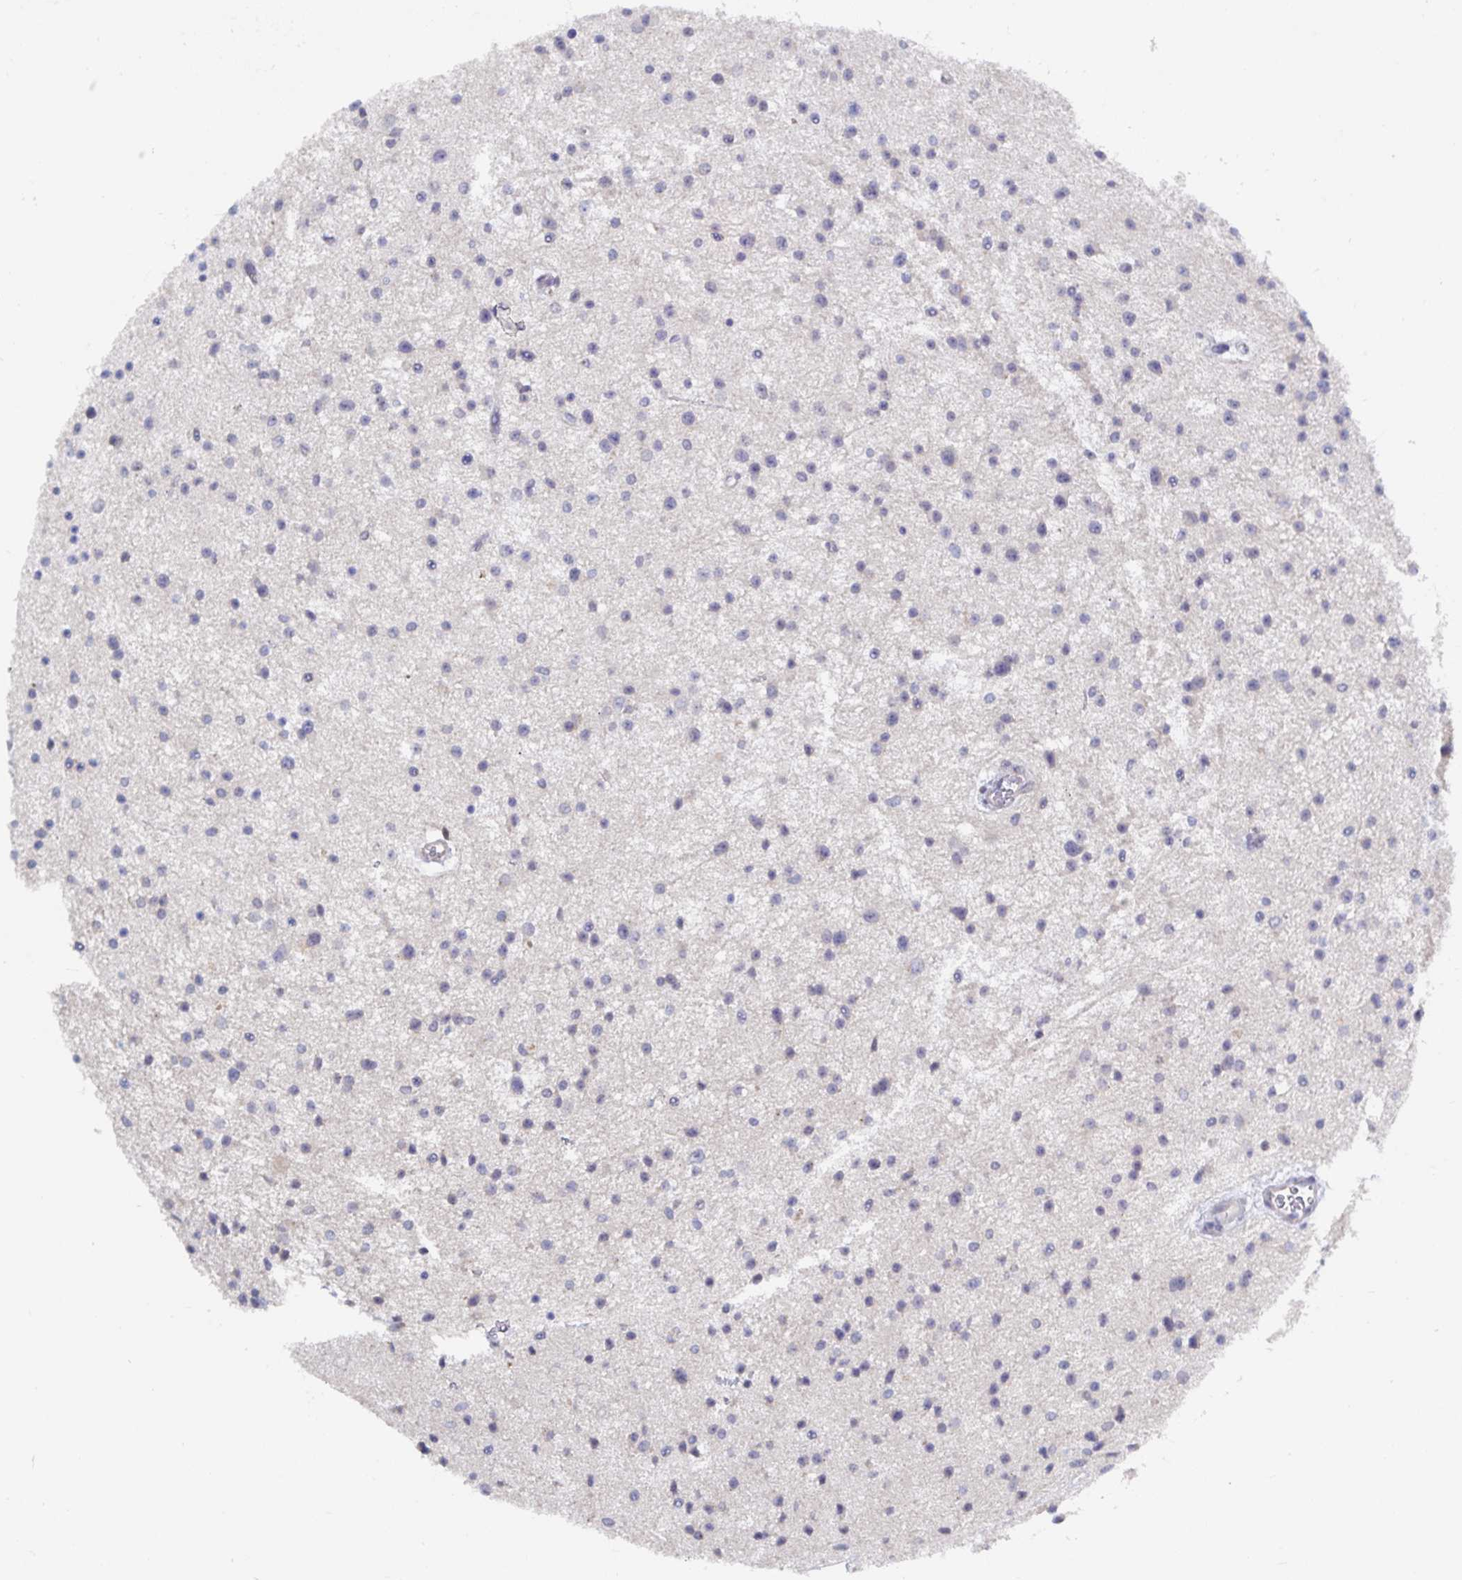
{"staining": {"intensity": "negative", "quantity": "none", "location": "none"}, "tissue": "glioma", "cell_type": "Tumor cells", "image_type": "cancer", "snomed": [{"axis": "morphology", "description": "Glioma, malignant, Low grade"}, {"axis": "topography", "description": "Brain"}], "caption": "Image shows no protein positivity in tumor cells of glioma tissue.", "gene": "ZIK1", "patient": {"sex": "male", "age": 43}}